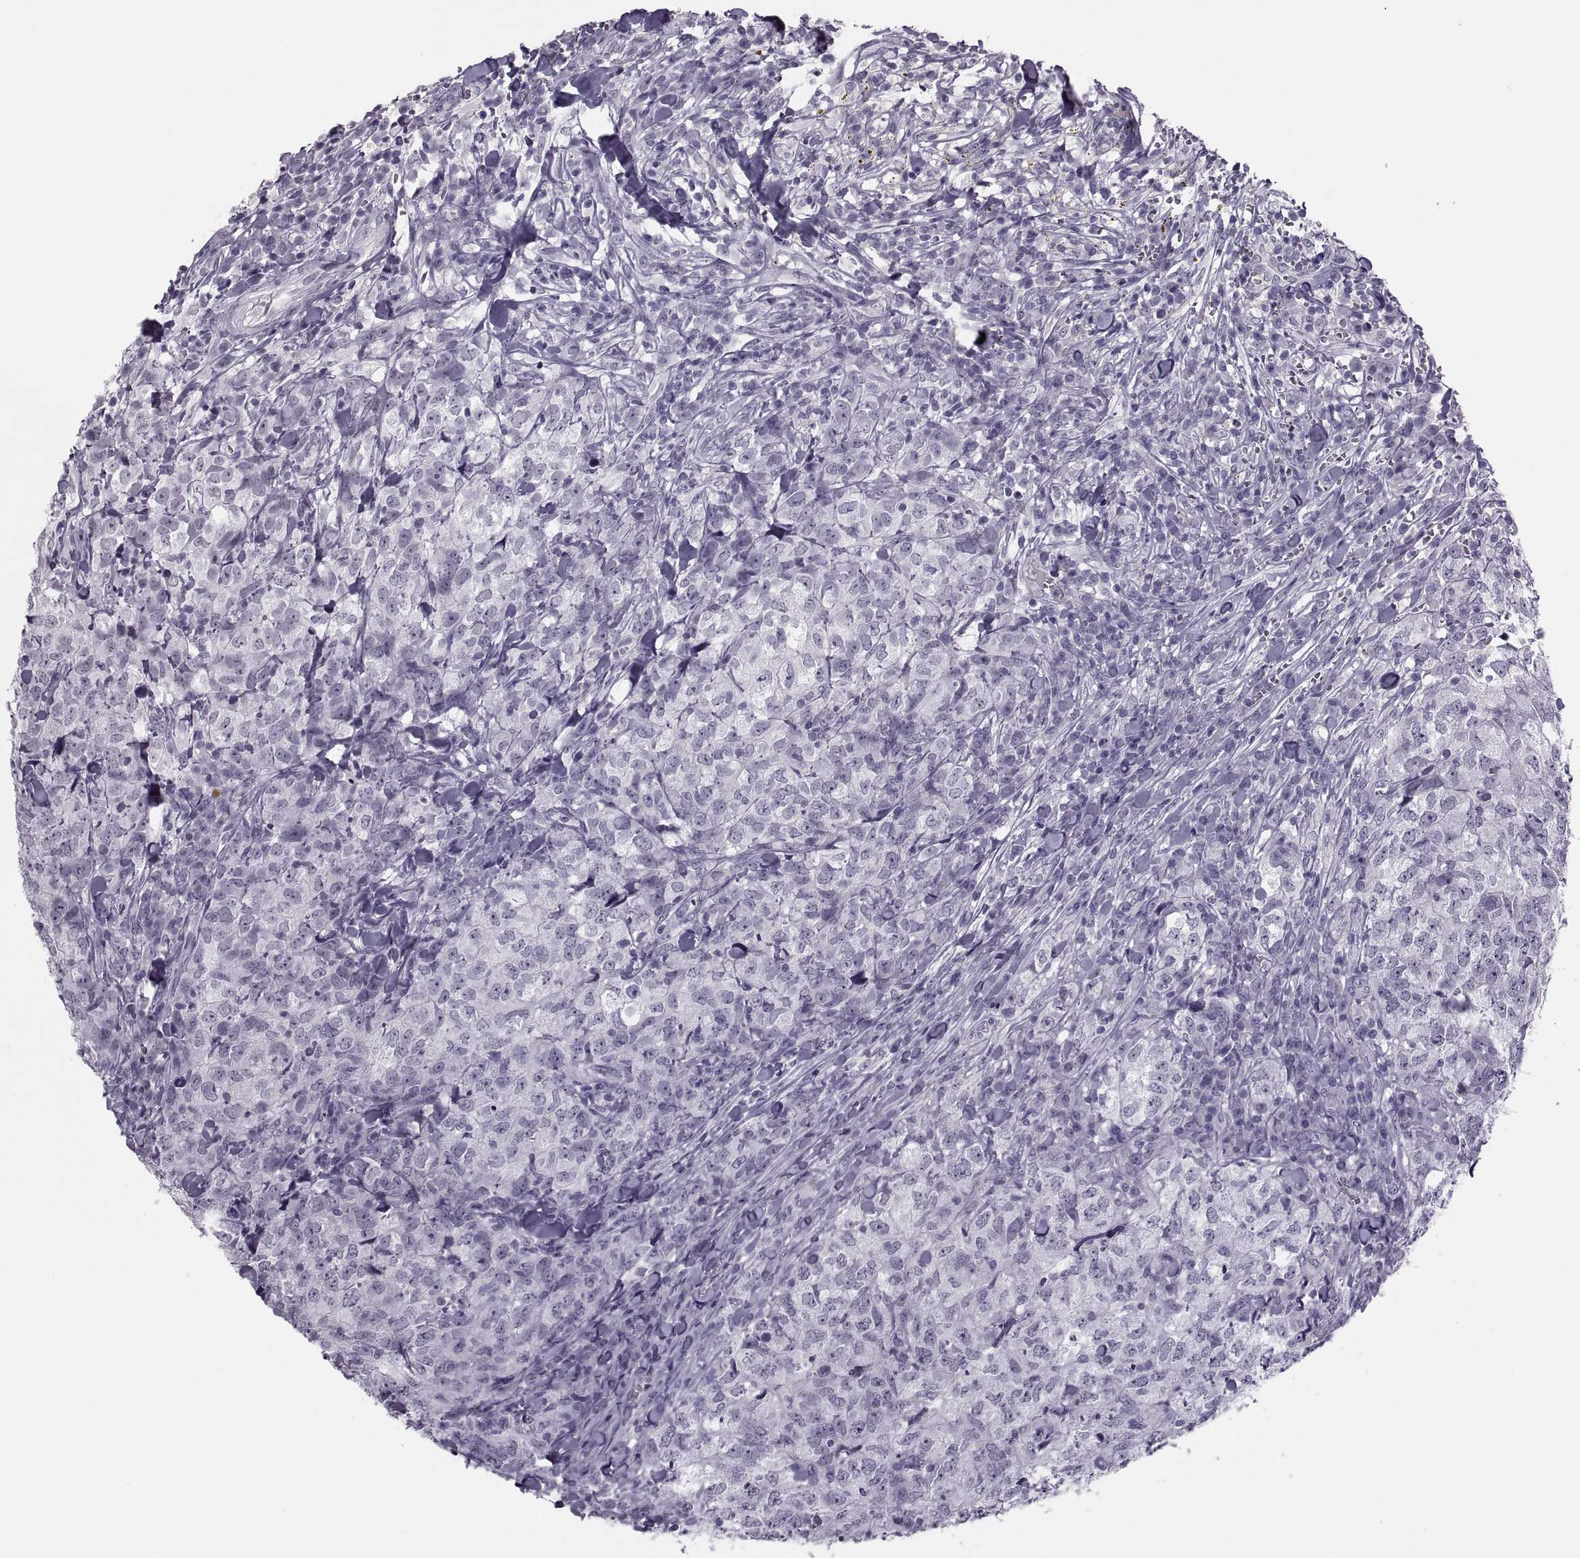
{"staining": {"intensity": "negative", "quantity": "none", "location": "none"}, "tissue": "breast cancer", "cell_type": "Tumor cells", "image_type": "cancer", "snomed": [{"axis": "morphology", "description": "Duct carcinoma"}, {"axis": "topography", "description": "Breast"}], "caption": "This is an IHC photomicrograph of breast cancer (invasive ductal carcinoma). There is no positivity in tumor cells.", "gene": "SYNGR4", "patient": {"sex": "female", "age": 30}}